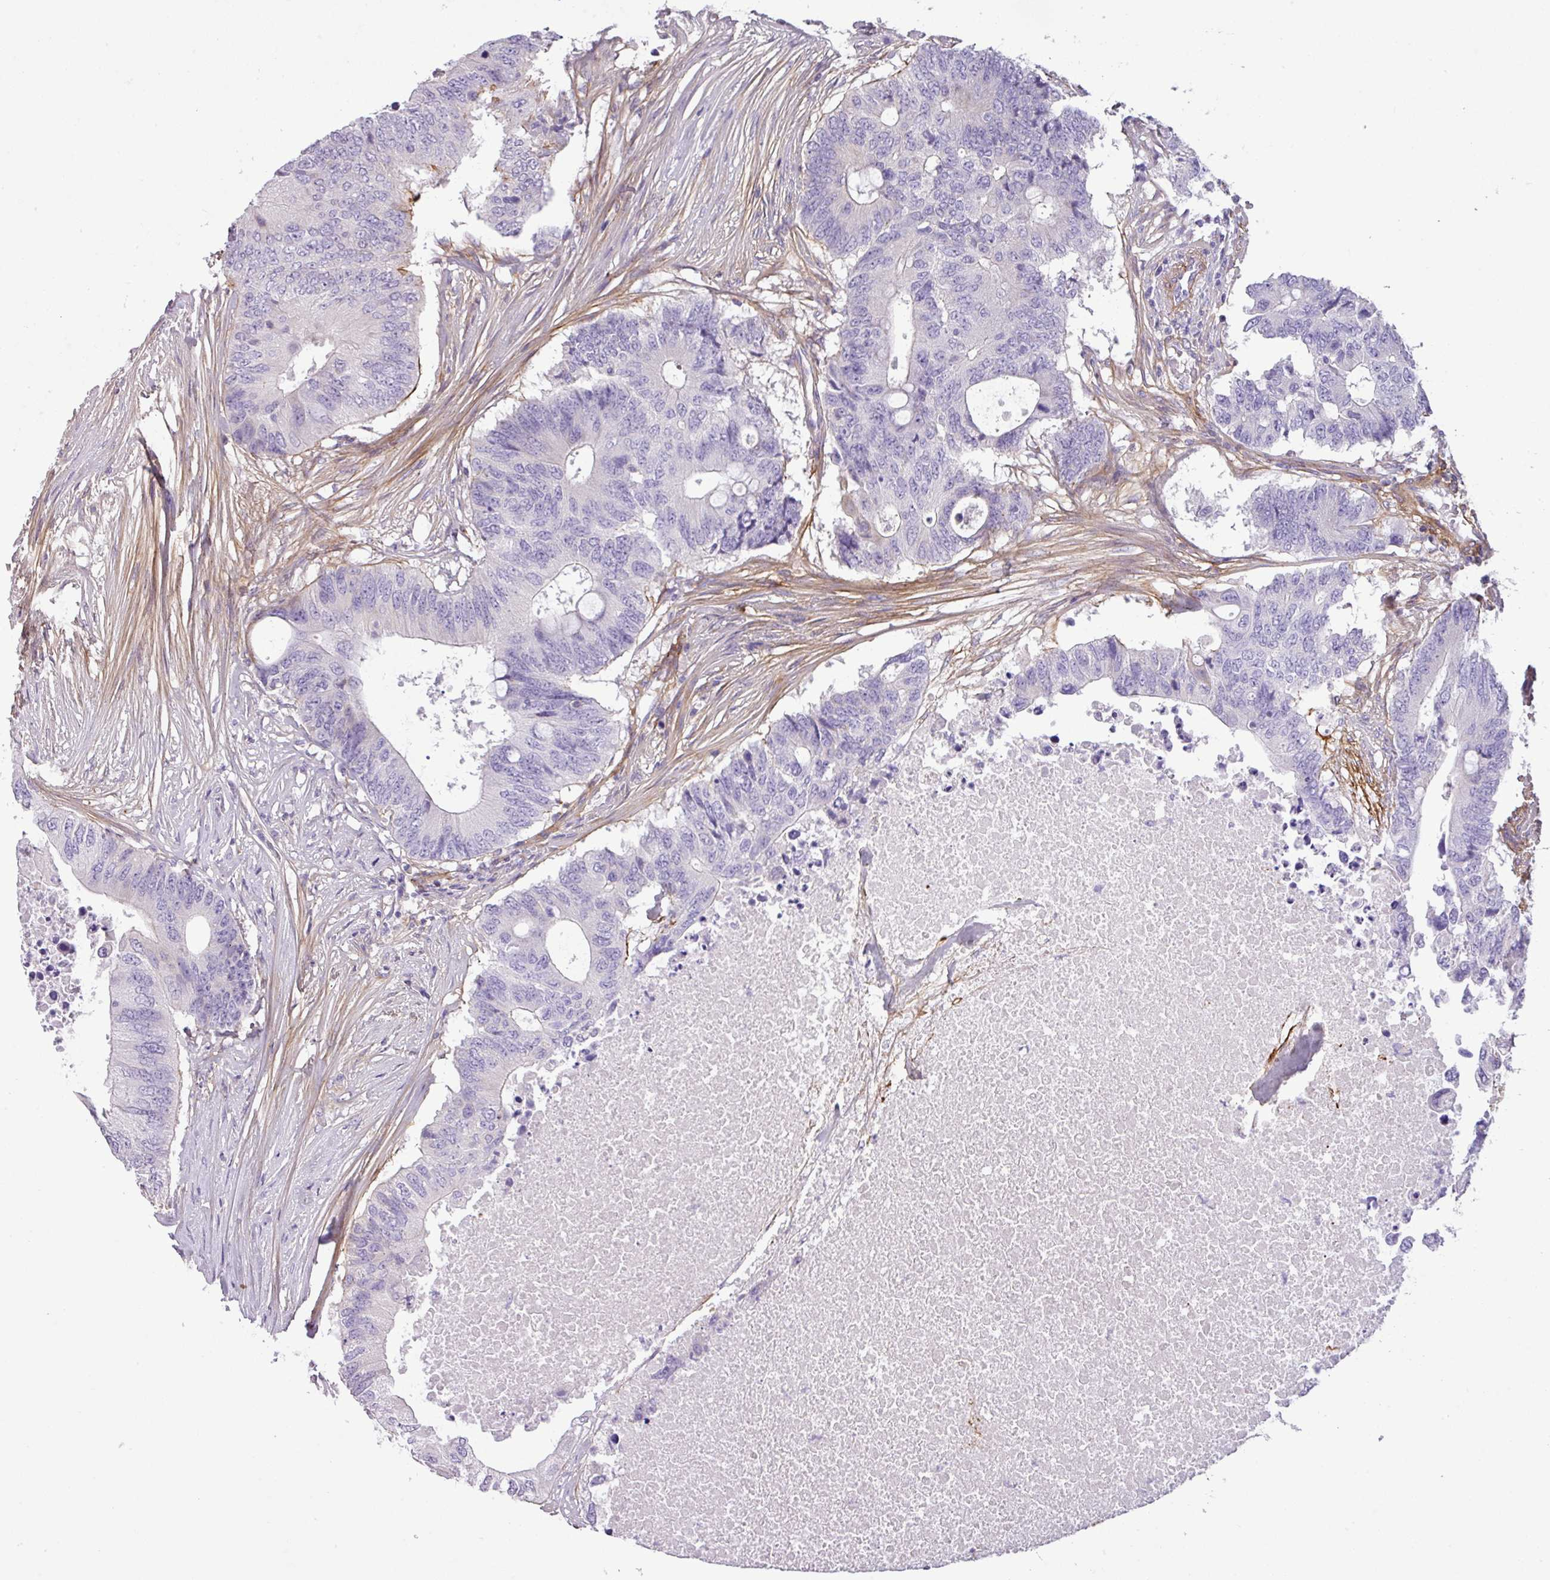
{"staining": {"intensity": "negative", "quantity": "none", "location": "none"}, "tissue": "colorectal cancer", "cell_type": "Tumor cells", "image_type": "cancer", "snomed": [{"axis": "morphology", "description": "Adenocarcinoma, NOS"}, {"axis": "topography", "description": "Colon"}], "caption": "Tumor cells are negative for brown protein staining in colorectal cancer (adenocarcinoma).", "gene": "PARD6G", "patient": {"sex": "male", "age": 71}}